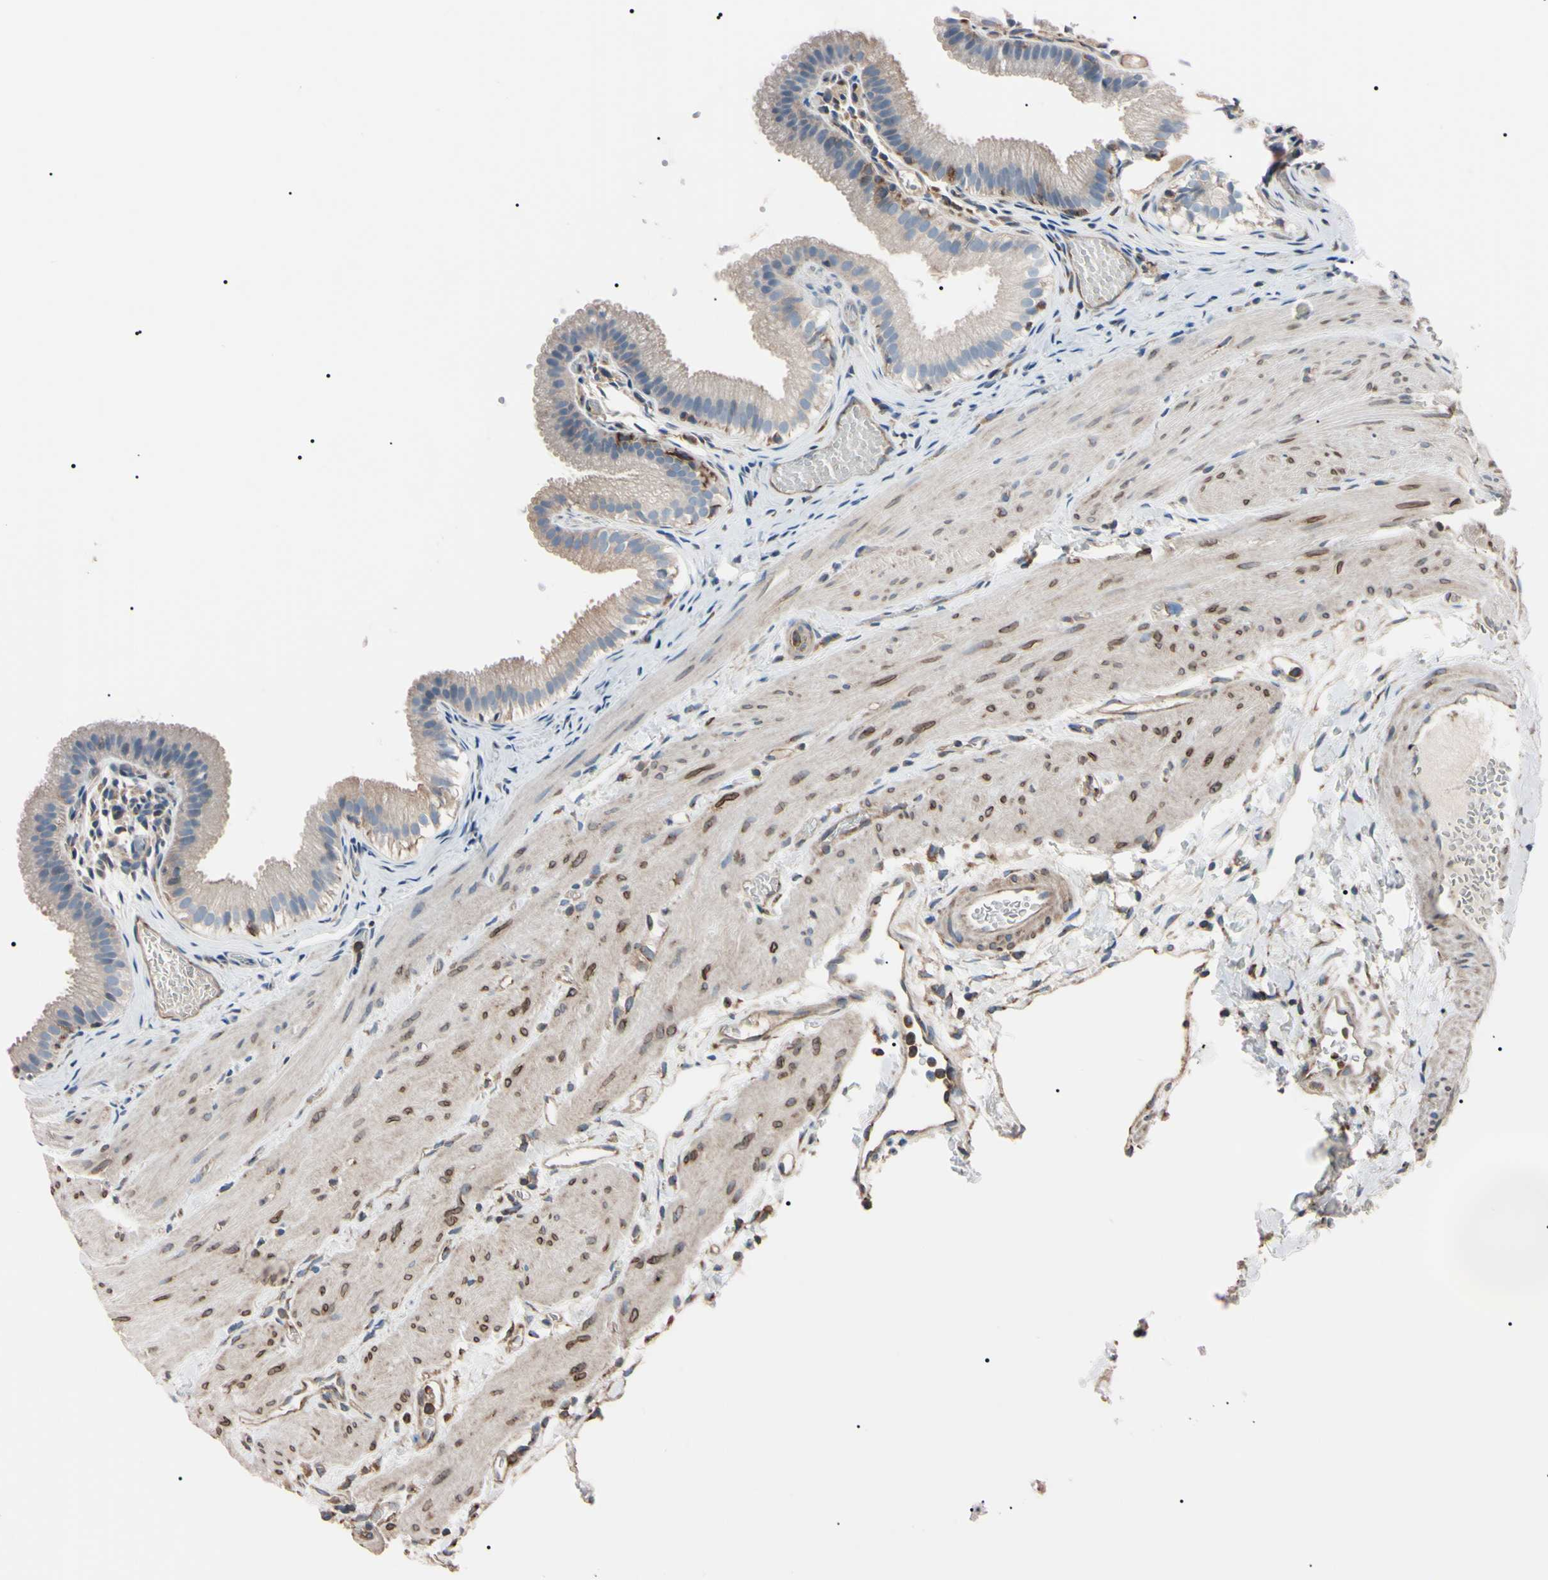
{"staining": {"intensity": "weak", "quantity": ">75%", "location": "cytoplasmic/membranous"}, "tissue": "gallbladder", "cell_type": "Glandular cells", "image_type": "normal", "snomed": [{"axis": "morphology", "description": "Normal tissue, NOS"}, {"axis": "topography", "description": "Gallbladder"}], "caption": "About >75% of glandular cells in benign human gallbladder display weak cytoplasmic/membranous protein staining as visualized by brown immunohistochemical staining.", "gene": "PRKACA", "patient": {"sex": "female", "age": 26}}